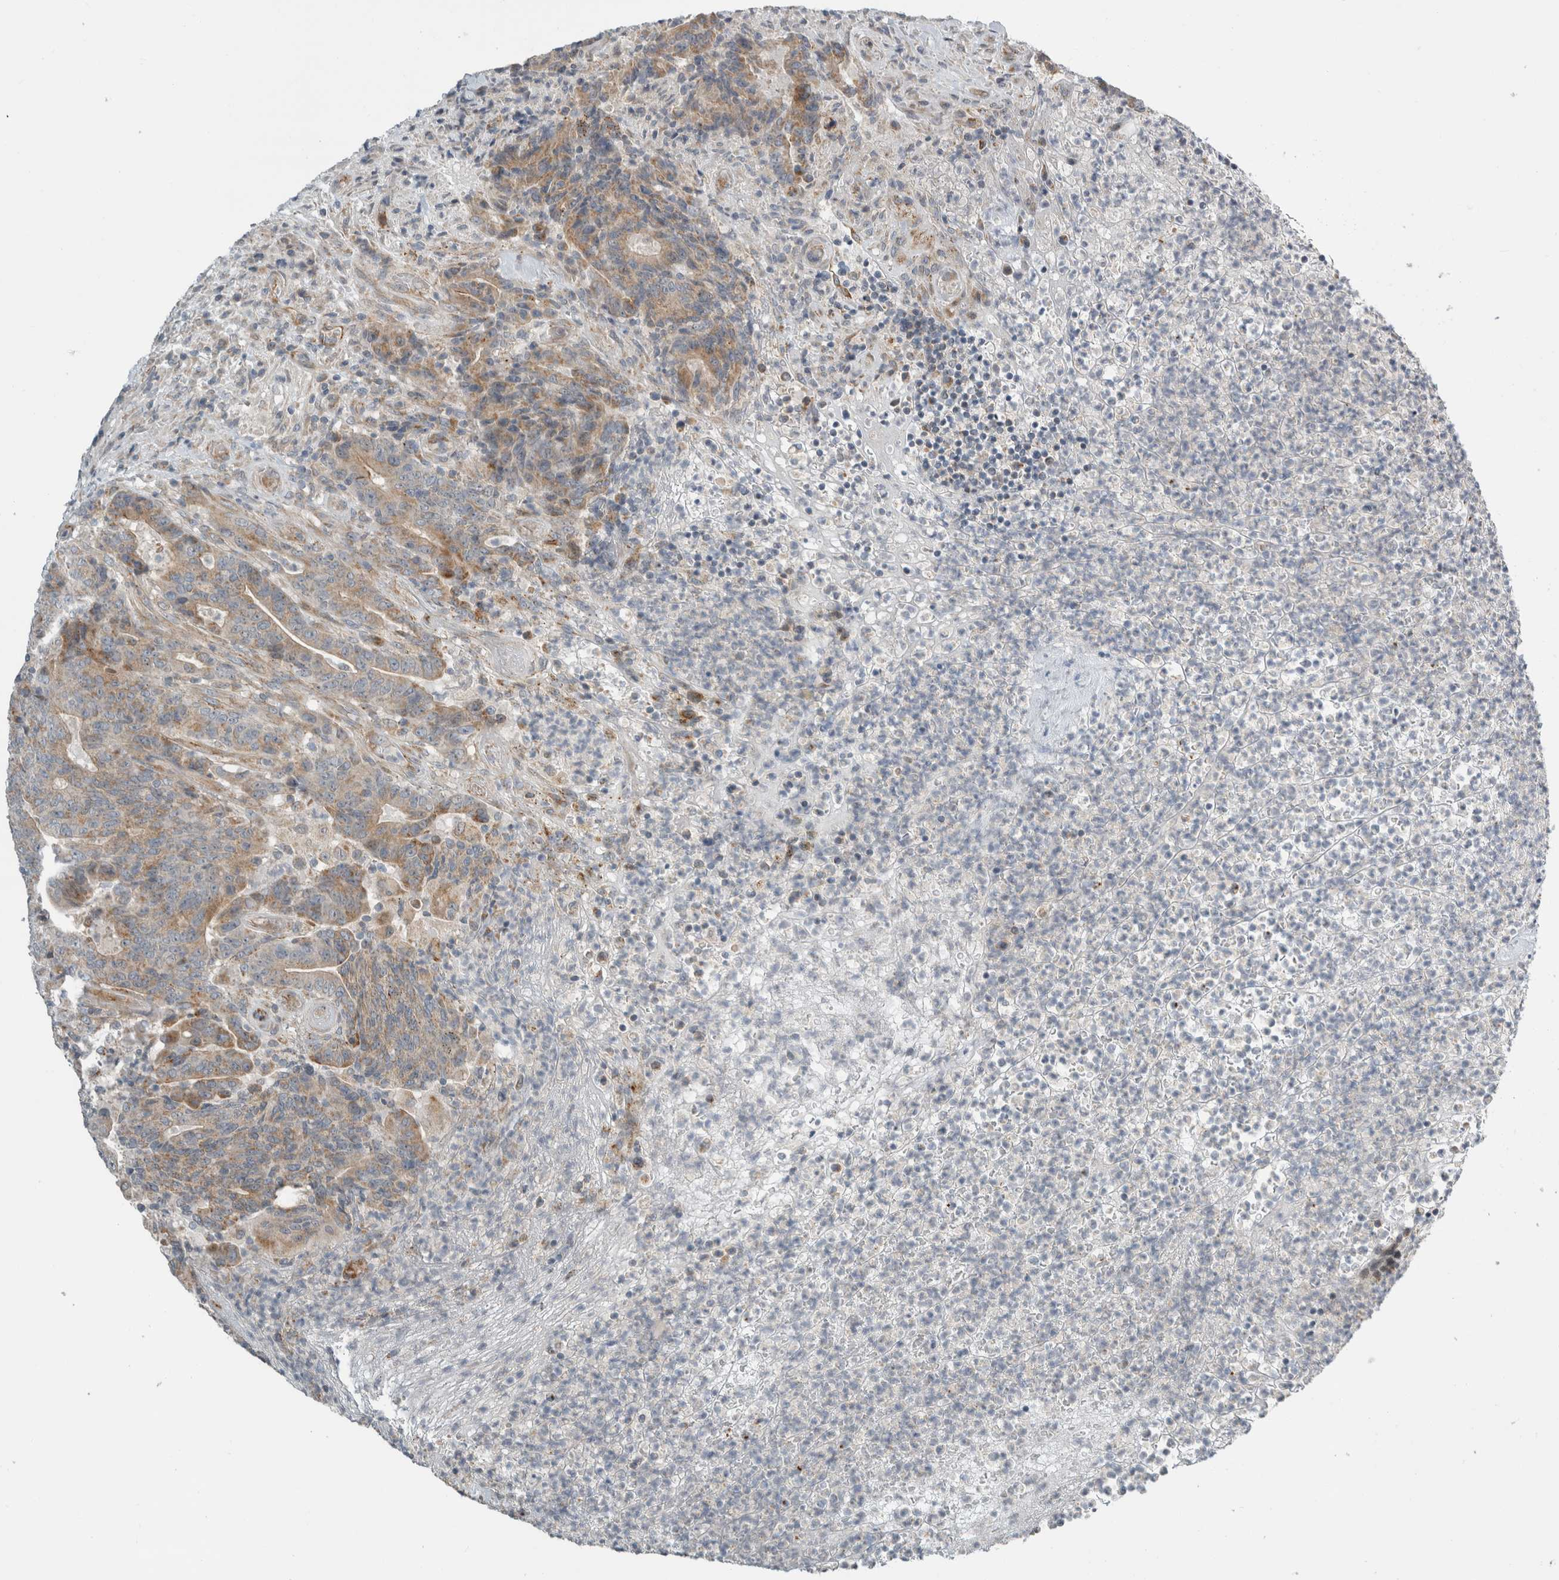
{"staining": {"intensity": "moderate", "quantity": ">75%", "location": "cytoplasmic/membranous"}, "tissue": "colorectal cancer", "cell_type": "Tumor cells", "image_type": "cancer", "snomed": [{"axis": "morphology", "description": "Normal tissue, NOS"}, {"axis": "morphology", "description": "Adenocarcinoma, NOS"}, {"axis": "topography", "description": "Colon"}], "caption": "The micrograph displays immunohistochemical staining of colorectal cancer (adenocarcinoma). There is moderate cytoplasmic/membranous positivity is seen in approximately >75% of tumor cells.", "gene": "KPNA5", "patient": {"sex": "female", "age": 75}}